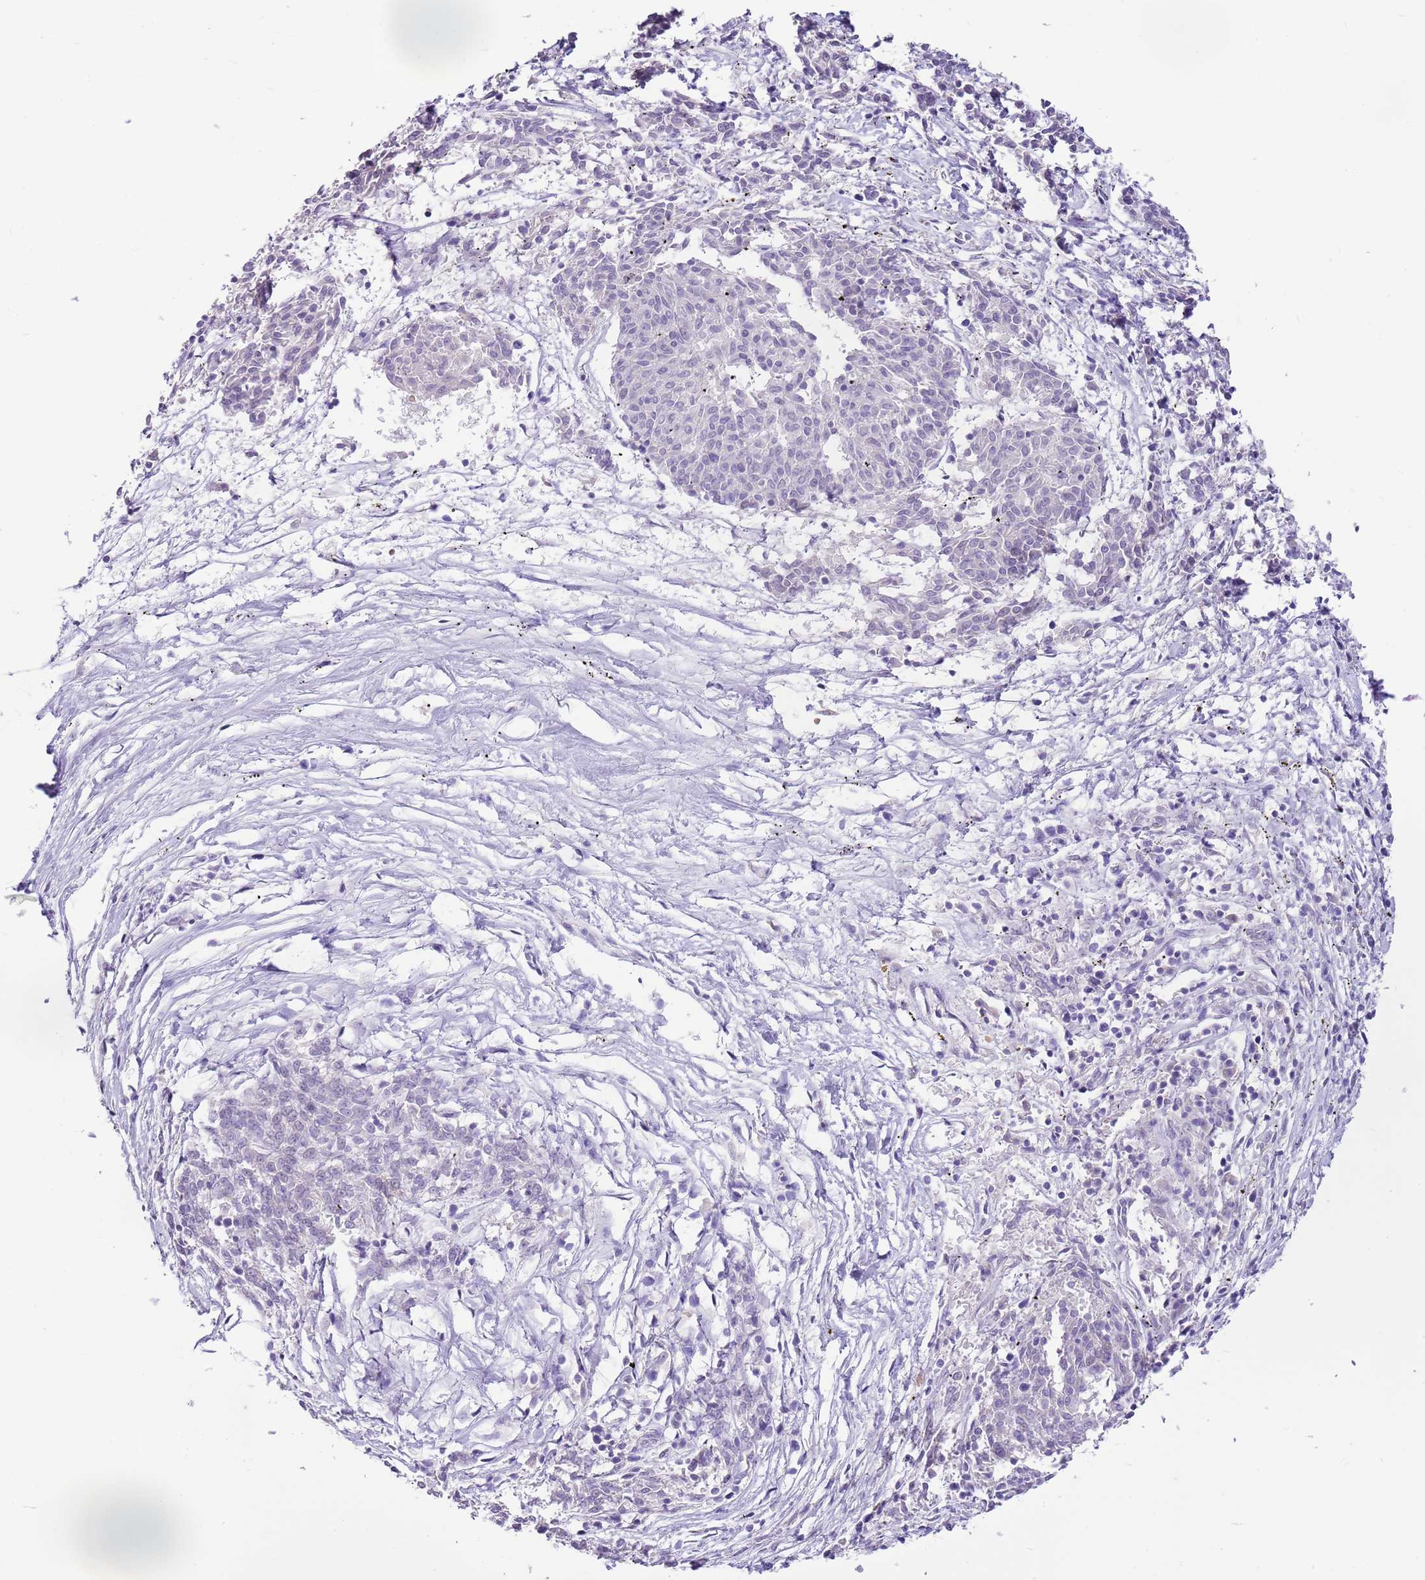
{"staining": {"intensity": "negative", "quantity": "none", "location": "none"}, "tissue": "melanoma", "cell_type": "Tumor cells", "image_type": "cancer", "snomed": [{"axis": "morphology", "description": "Malignant melanoma, NOS"}, {"axis": "topography", "description": "Skin"}], "caption": "A micrograph of melanoma stained for a protein displays no brown staining in tumor cells. (DAB (3,3'-diaminobenzidine) immunohistochemistry (IHC) visualized using brightfield microscopy, high magnification).", "gene": "RFK", "patient": {"sex": "female", "age": 72}}